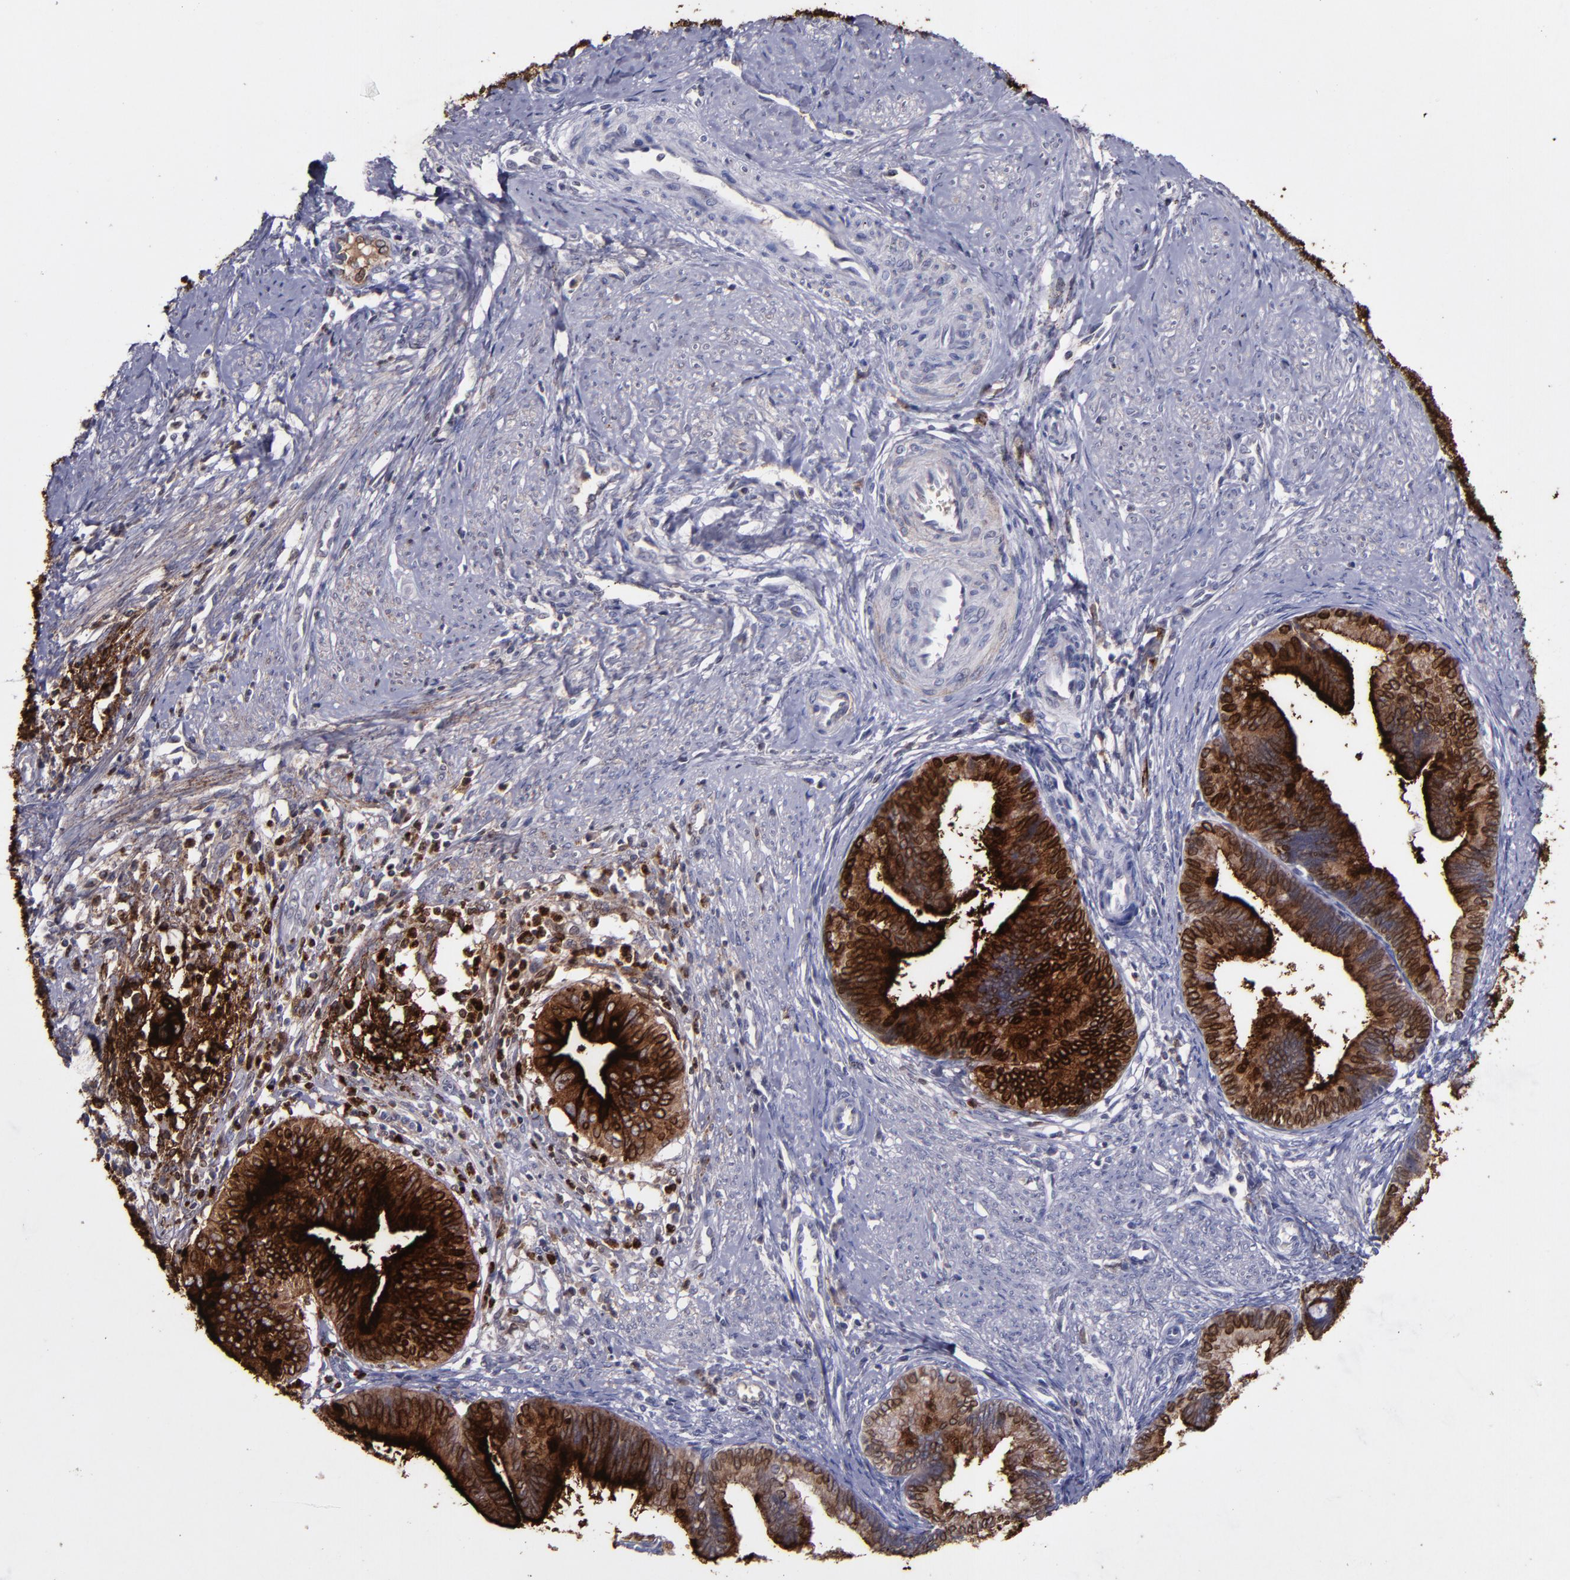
{"staining": {"intensity": "strong", "quantity": ">75%", "location": "cytoplasmic/membranous"}, "tissue": "cervical cancer", "cell_type": "Tumor cells", "image_type": "cancer", "snomed": [{"axis": "morphology", "description": "Adenocarcinoma, NOS"}, {"axis": "topography", "description": "Cervix"}], "caption": "Cervical cancer tissue demonstrates strong cytoplasmic/membranous expression in approximately >75% of tumor cells", "gene": "MFGE8", "patient": {"sex": "female", "age": 36}}